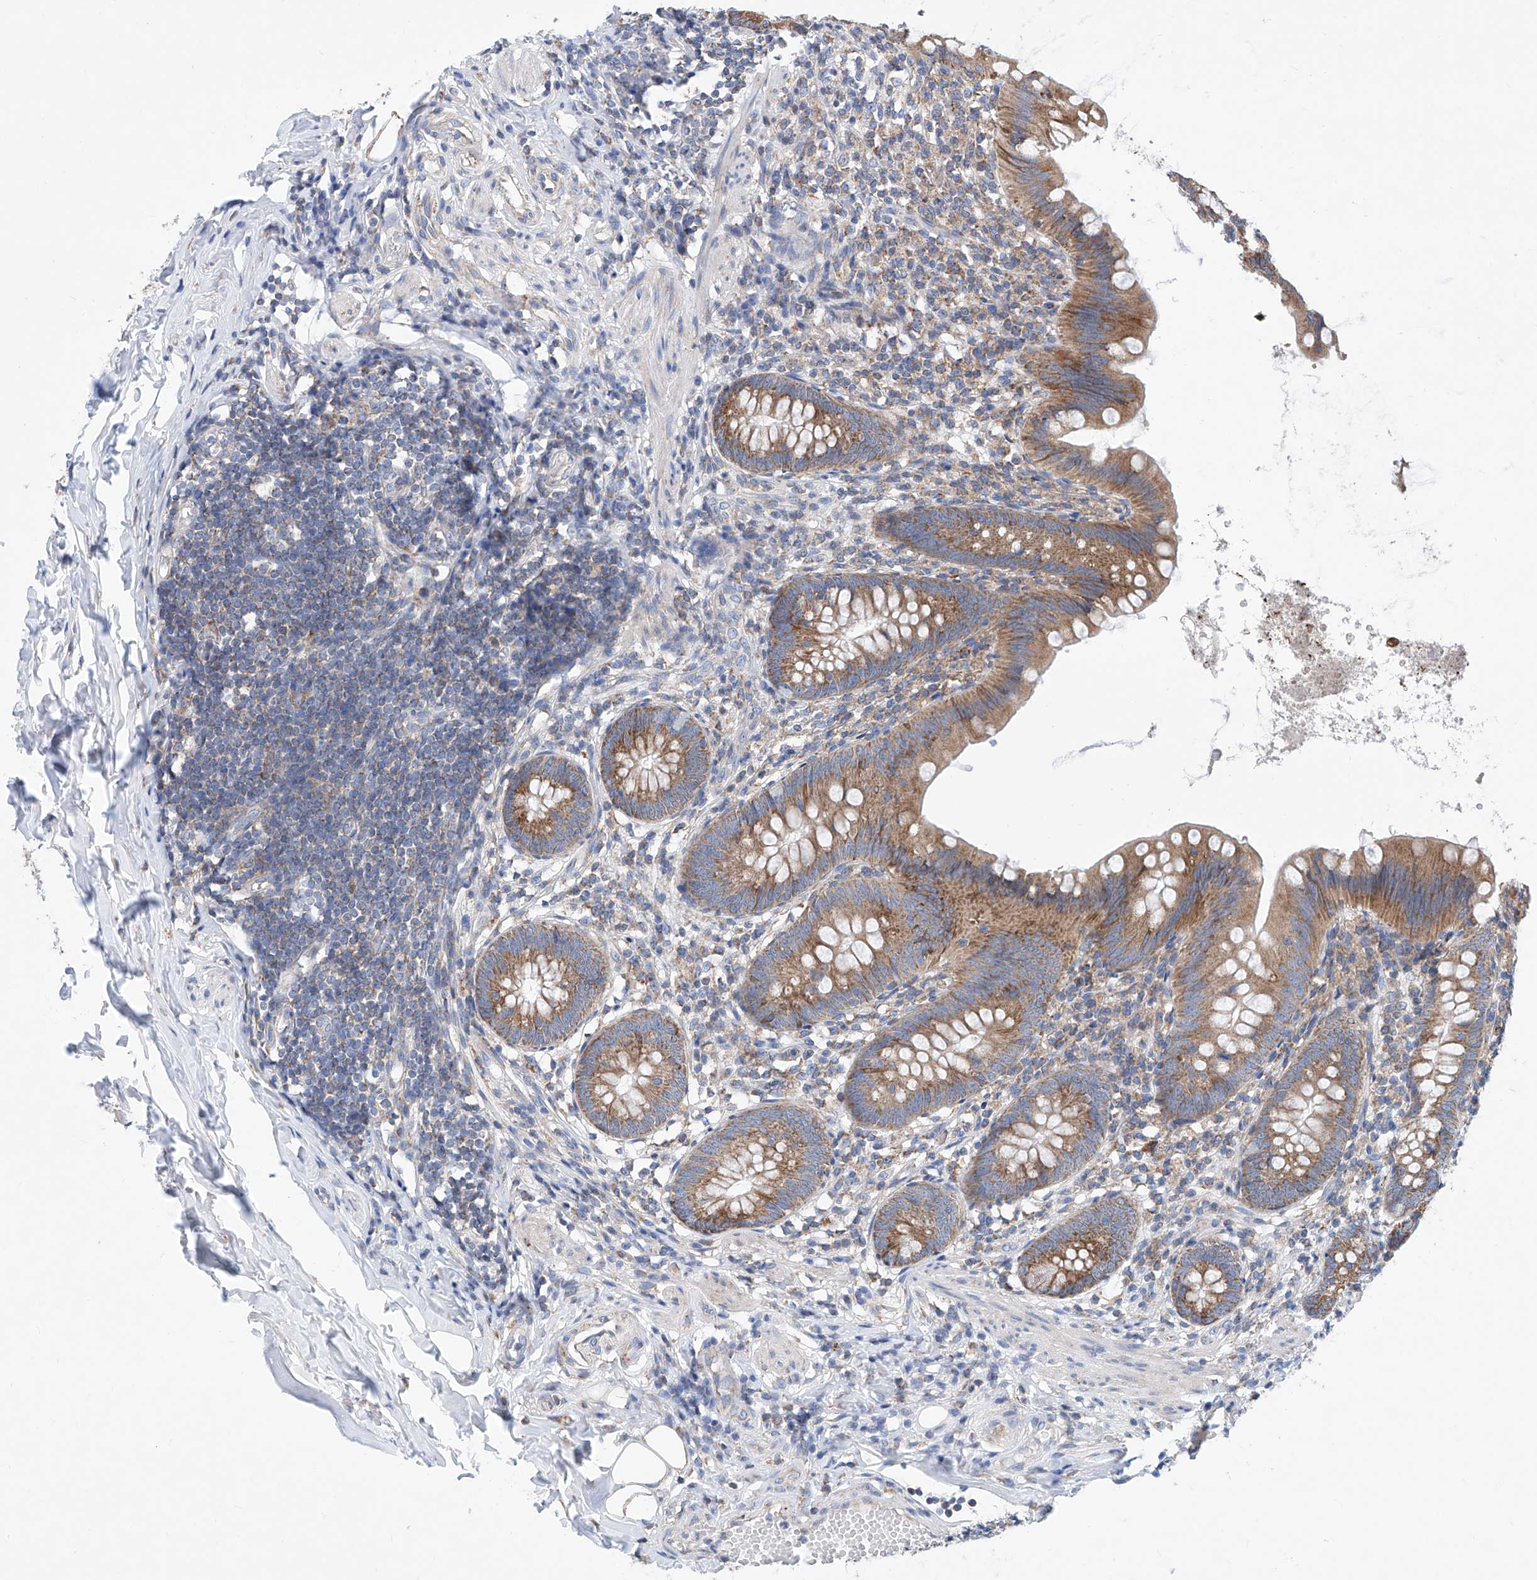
{"staining": {"intensity": "moderate", "quantity": ">75%", "location": "cytoplasmic/membranous"}, "tissue": "appendix", "cell_type": "Glandular cells", "image_type": "normal", "snomed": [{"axis": "morphology", "description": "Normal tissue, NOS"}, {"axis": "topography", "description": "Appendix"}], "caption": "Immunohistochemical staining of normal human appendix demonstrates >75% levels of moderate cytoplasmic/membranous protein staining in about >75% of glandular cells.", "gene": "MAD2L1", "patient": {"sex": "female", "age": 62}}